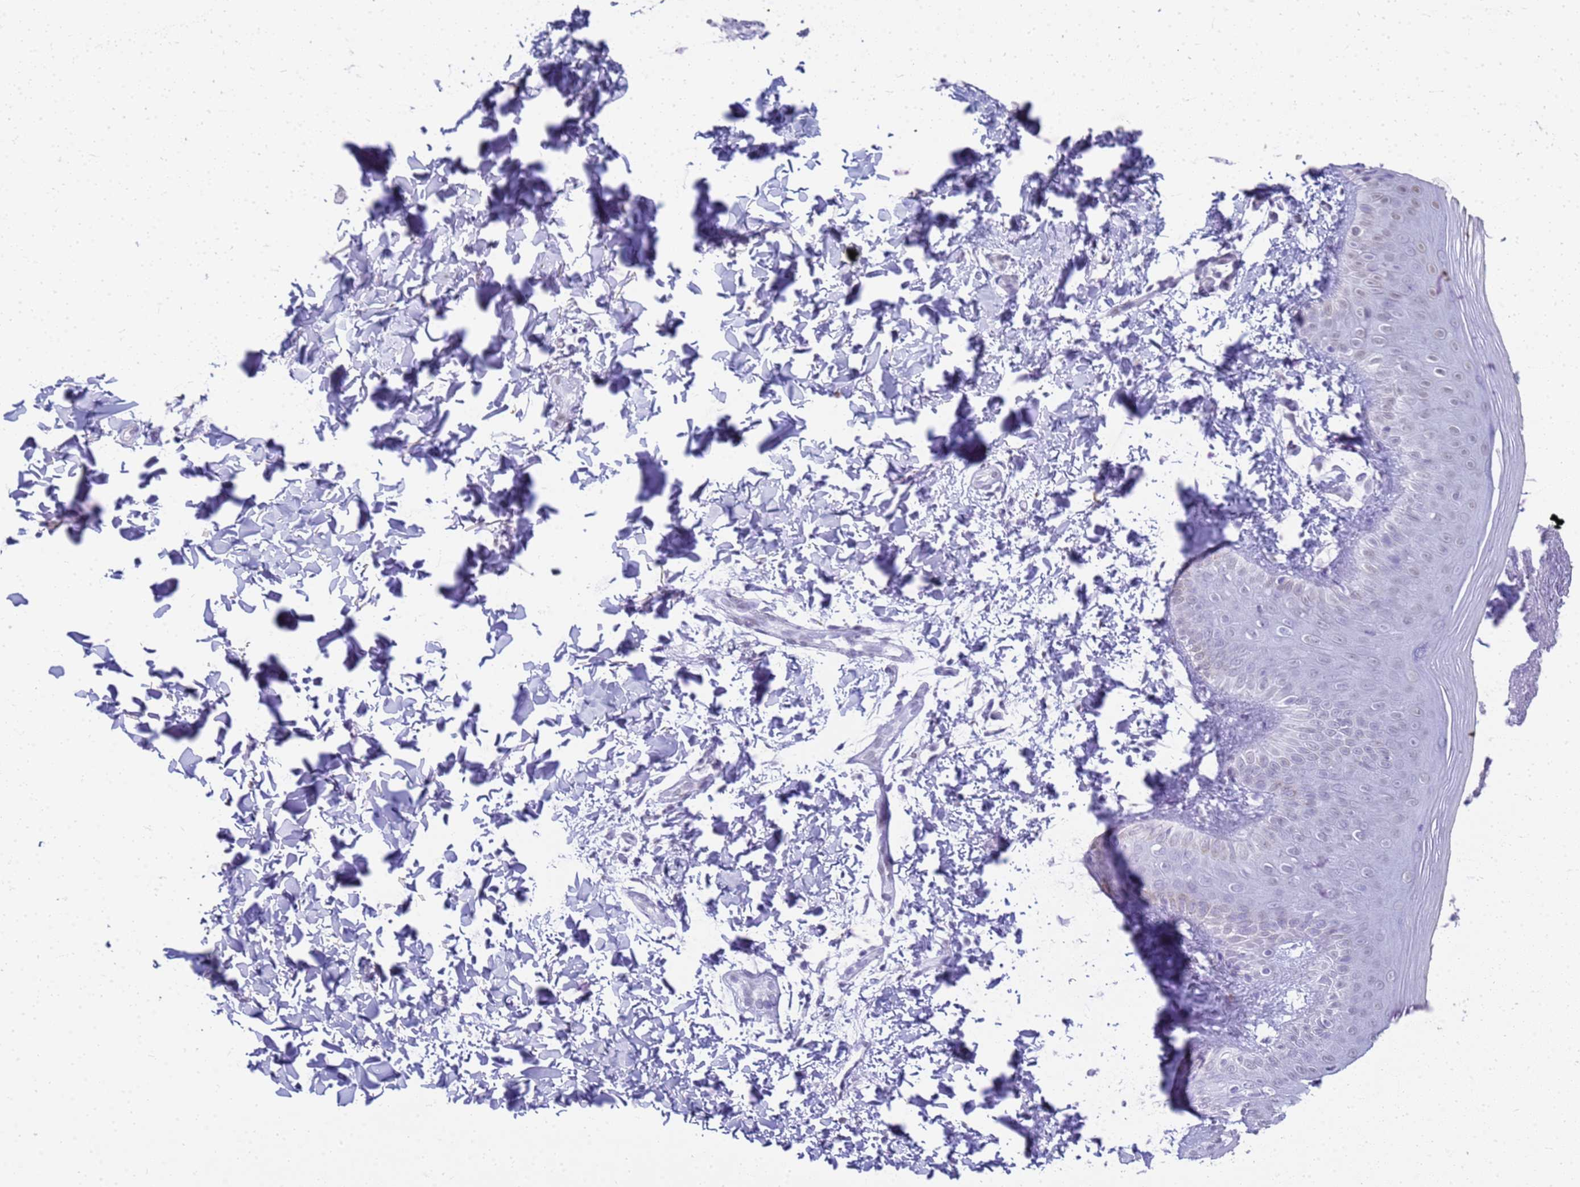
{"staining": {"intensity": "negative", "quantity": "none", "location": "none"}, "tissue": "skin", "cell_type": "Epidermal cells", "image_type": "normal", "snomed": [{"axis": "morphology", "description": "Normal tissue, NOS"}, {"axis": "morphology", "description": "Inflammation, NOS"}, {"axis": "topography", "description": "Soft tissue"}, {"axis": "topography", "description": "Anal"}], "caption": "There is no significant staining in epidermal cells of skin.", "gene": "SLC7A9", "patient": {"sex": "female", "age": 15}}